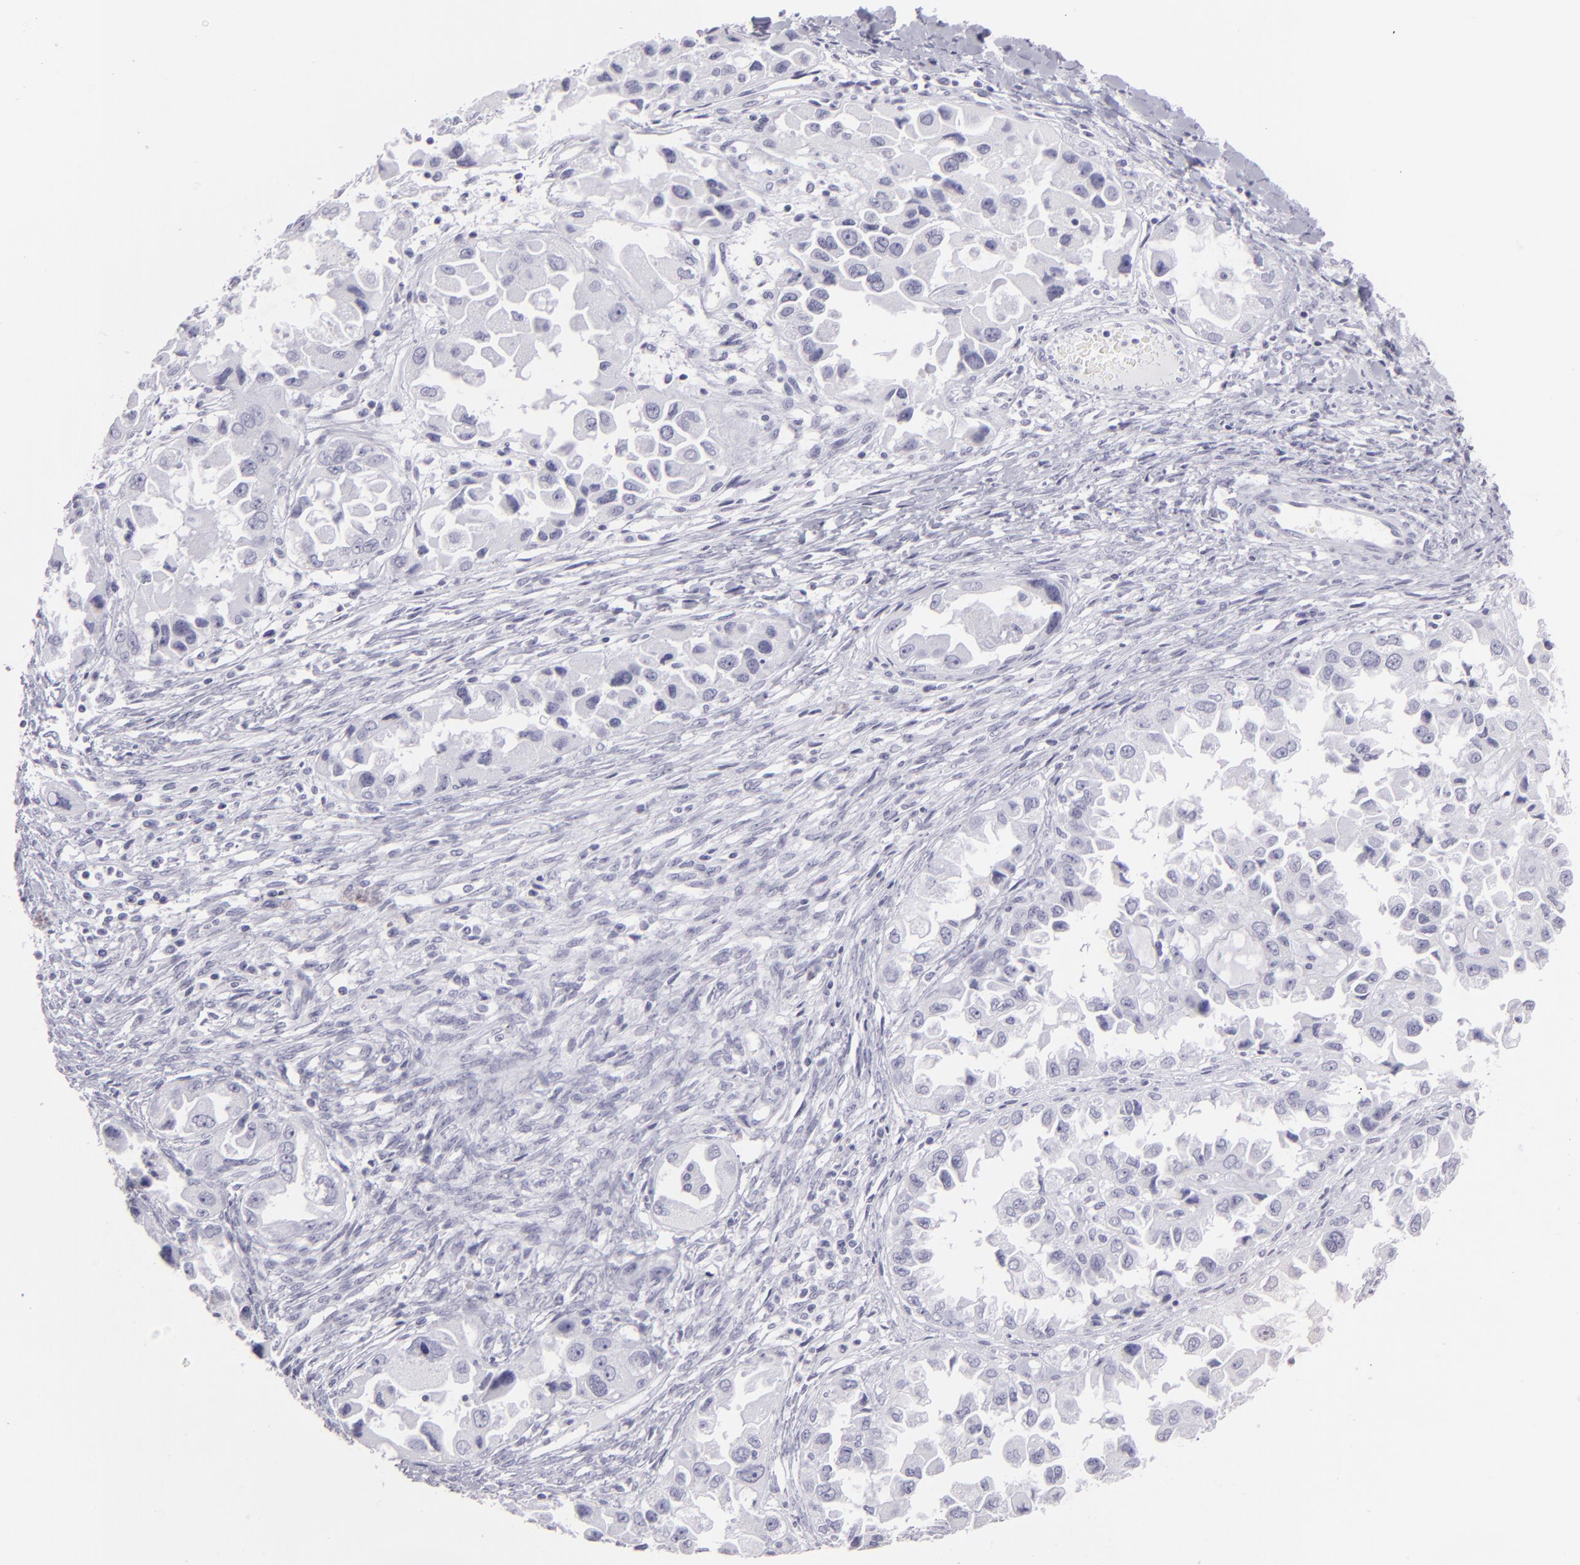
{"staining": {"intensity": "negative", "quantity": "none", "location": "none"}, "tissue": "ovarian cancer", "cell_type": "Tumor cells", "image_type": "cancer", "snomed": [{"axis": "morphology", "description": "Cystadenocarcinoma, serous, NOS"}, {"axis": "topography", "description": "Ovary"}], "caption": "Protein analysis of serous cystadenocarcinoma (ovarian) demonstrates no significant staining in tumor cells.", "gene": "FLG", "patient": {"sex": "female", "age": 84}}